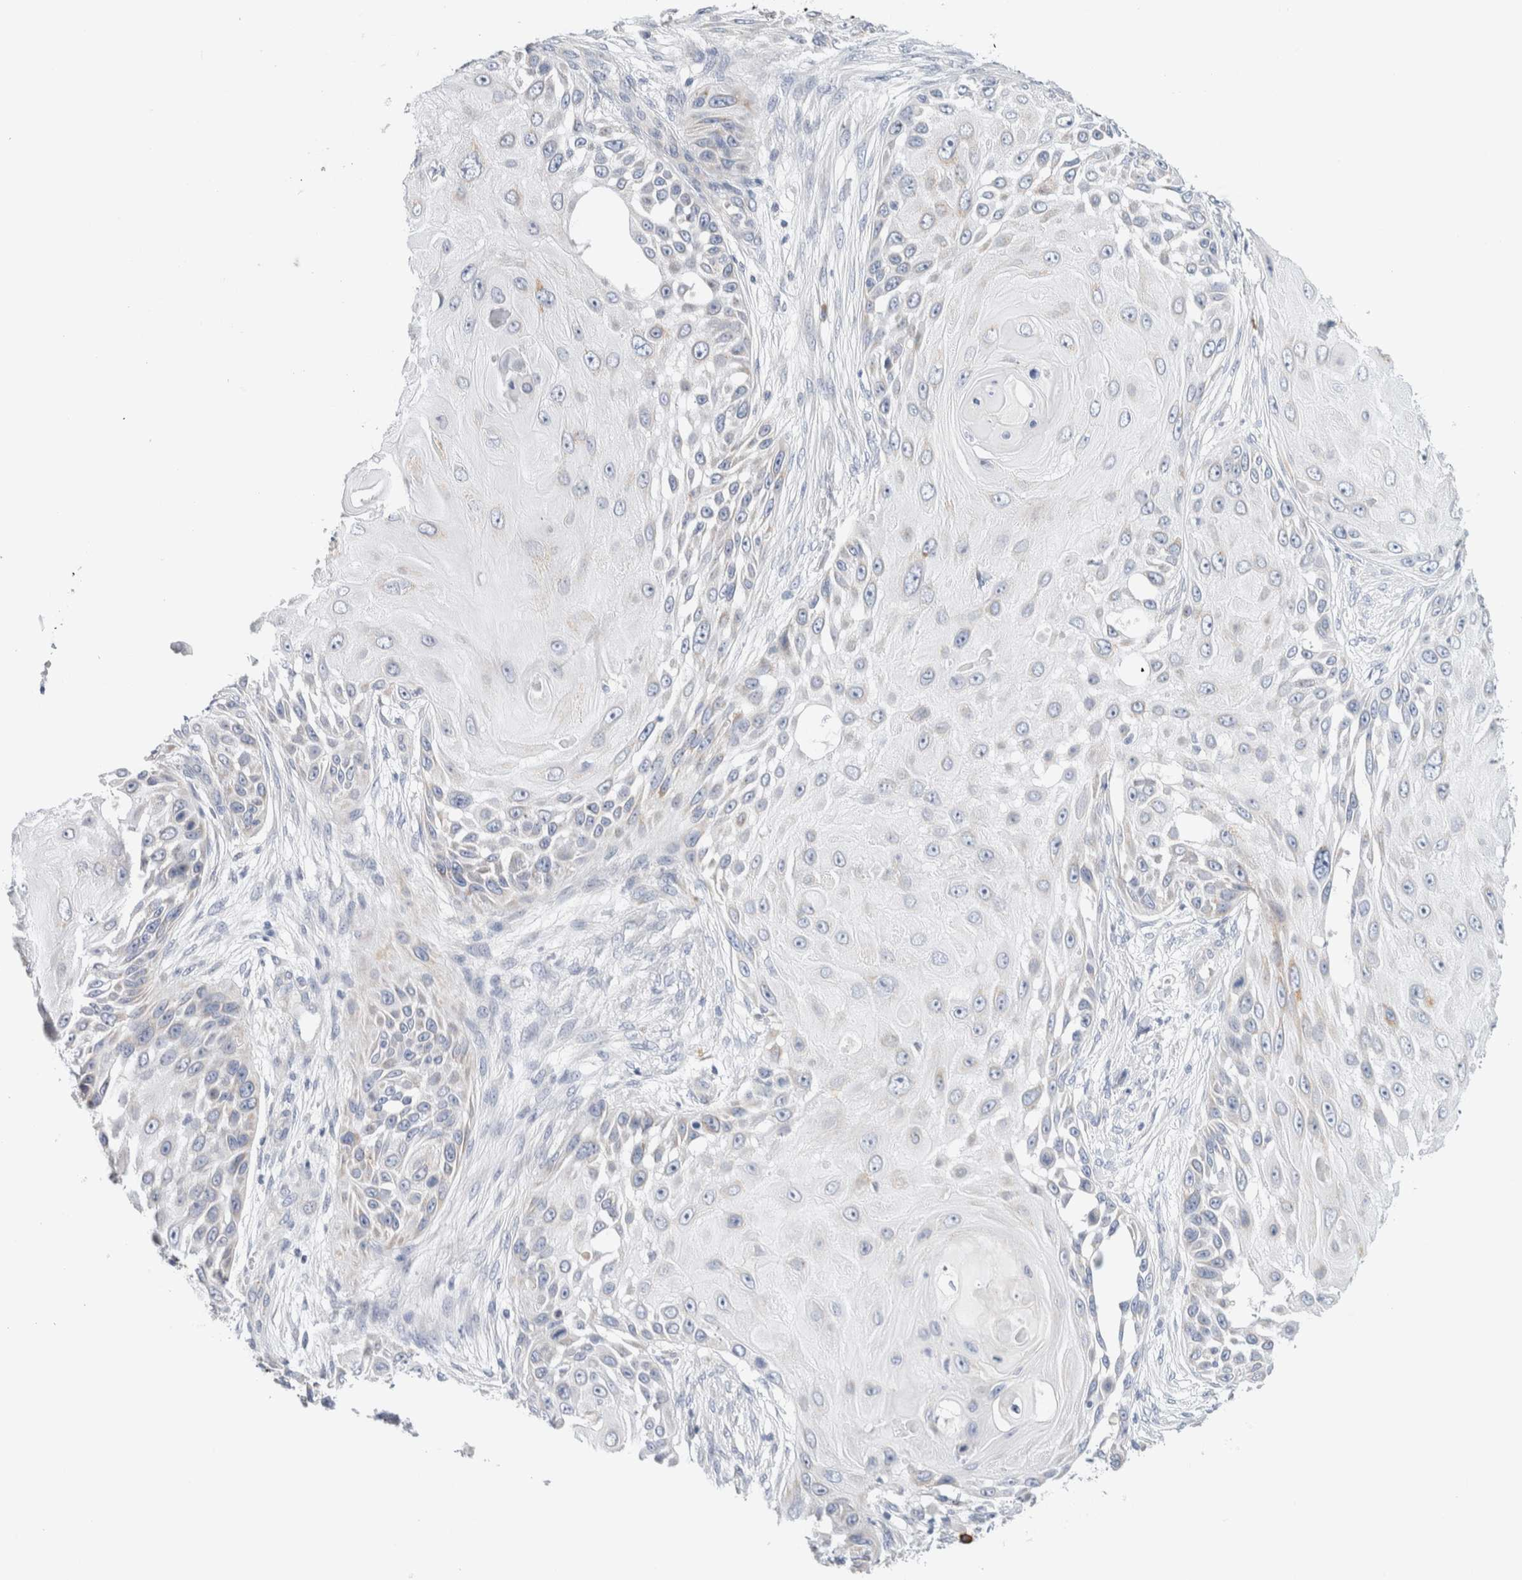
{"staining": {"intensity": "negative", "quantity": "none", "location": "none"}, "tissue": "skin cancer", "cell_type": "Tumor cells", "image_type": "cancer", "snomed": [{"axis": "morphology", "description": "Squamous cell carcinoma, NOS"}, {"axis": "topography", "description": "Skin"}], "caption": "The image demonstrates no staining of tumor cells in skin squamous cell carcinoma.", "gene": "GADD45G", "patient": {"sex": "female", "age": 44}}